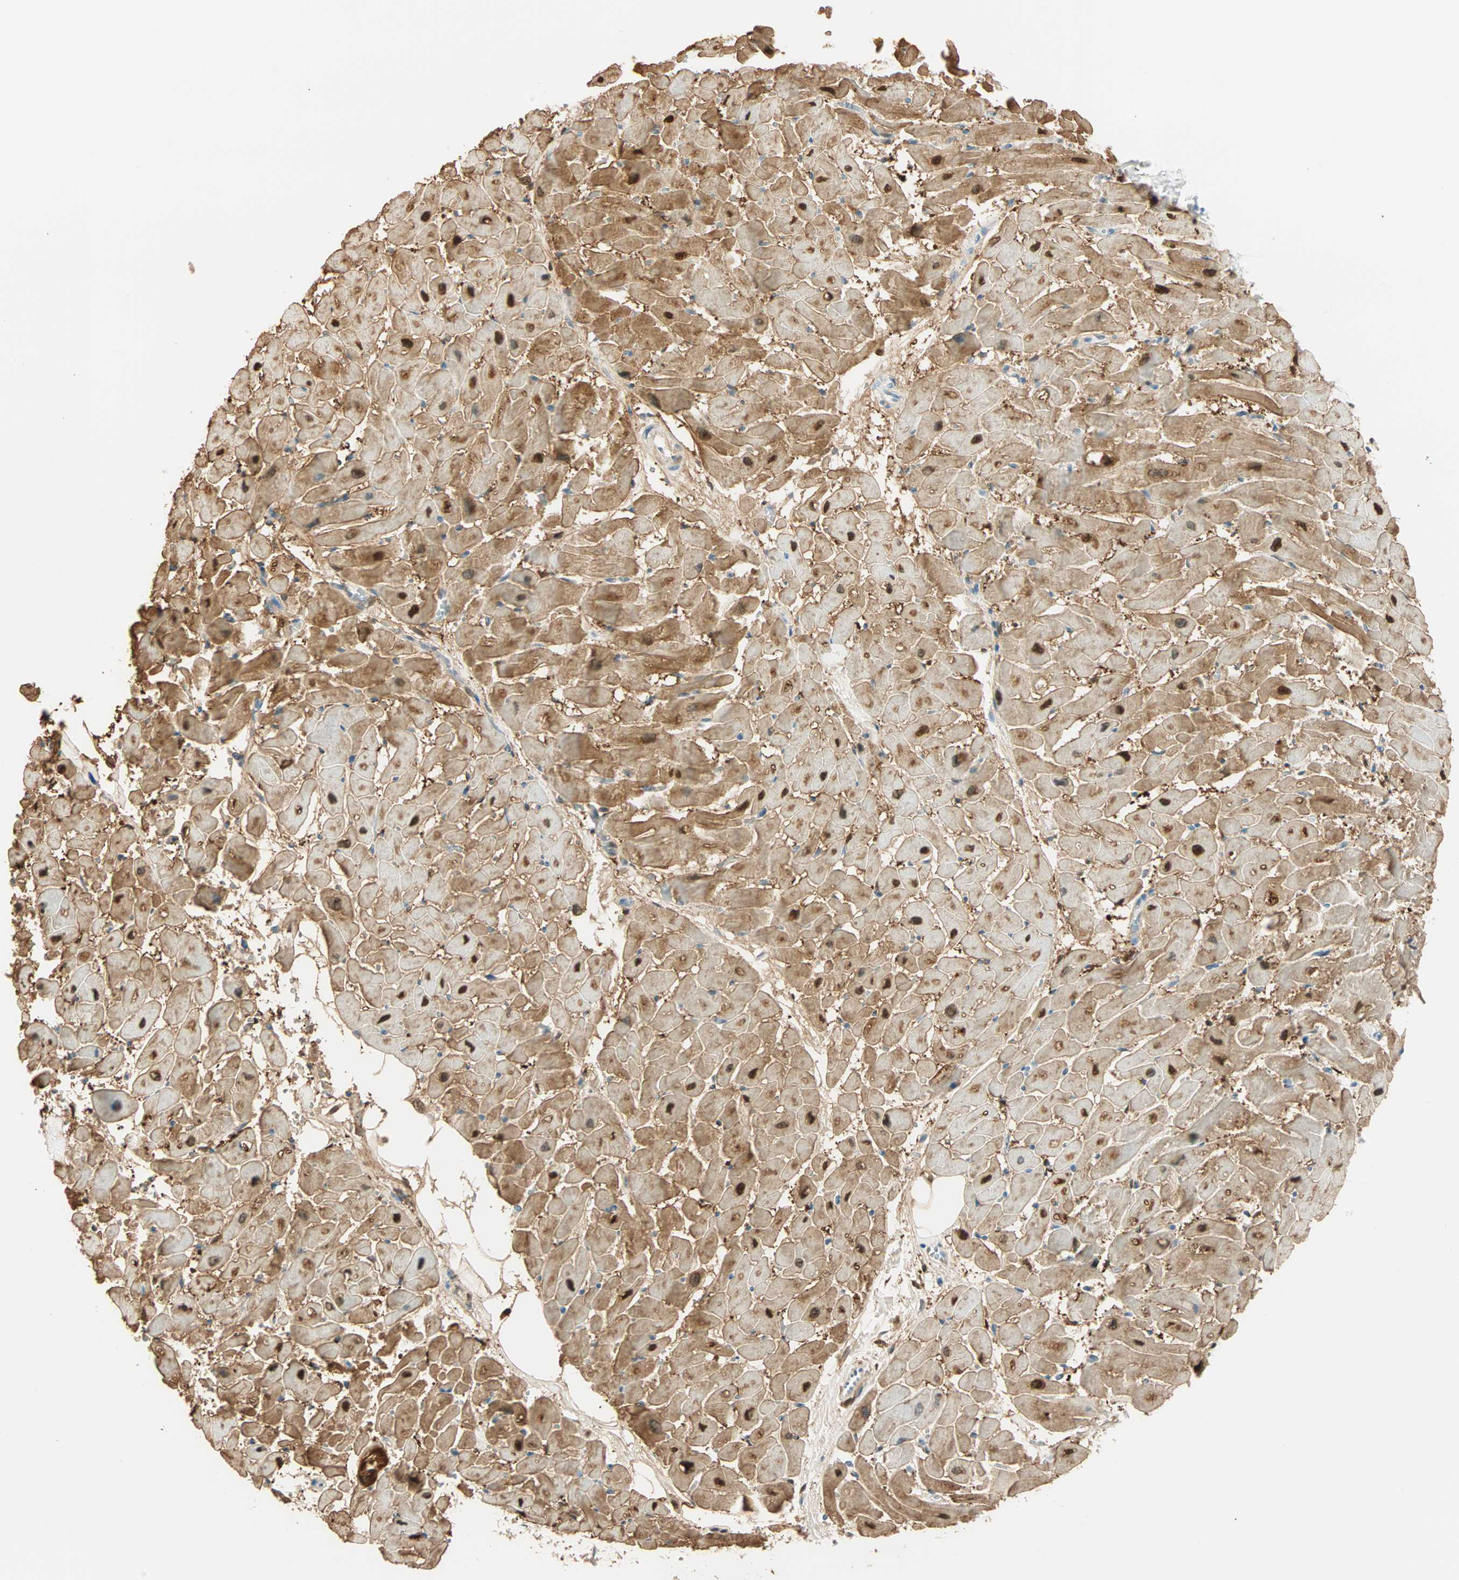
{"staining": {"intensity": "moderate", "quantity": ">75%", "location": "cytoplasmic/membranous,nuclear"}, "tissue": "heart muscle", "cell_type": "Cardiomyocytes", "image_type": "normal", "snomed": [{"axis": "morphology", "description": "Normal tissue, NOS"}, {"axis": "topography", "description": "Heart"}], "caption": "Protein expression by IHC shows moderate cytoplasmic/membranous,nuclear expression in about >75% of cardiomyocytes in benign heart muscle.", "gene": "S100A1", "patient": {"sex": "female", "age": 19}}